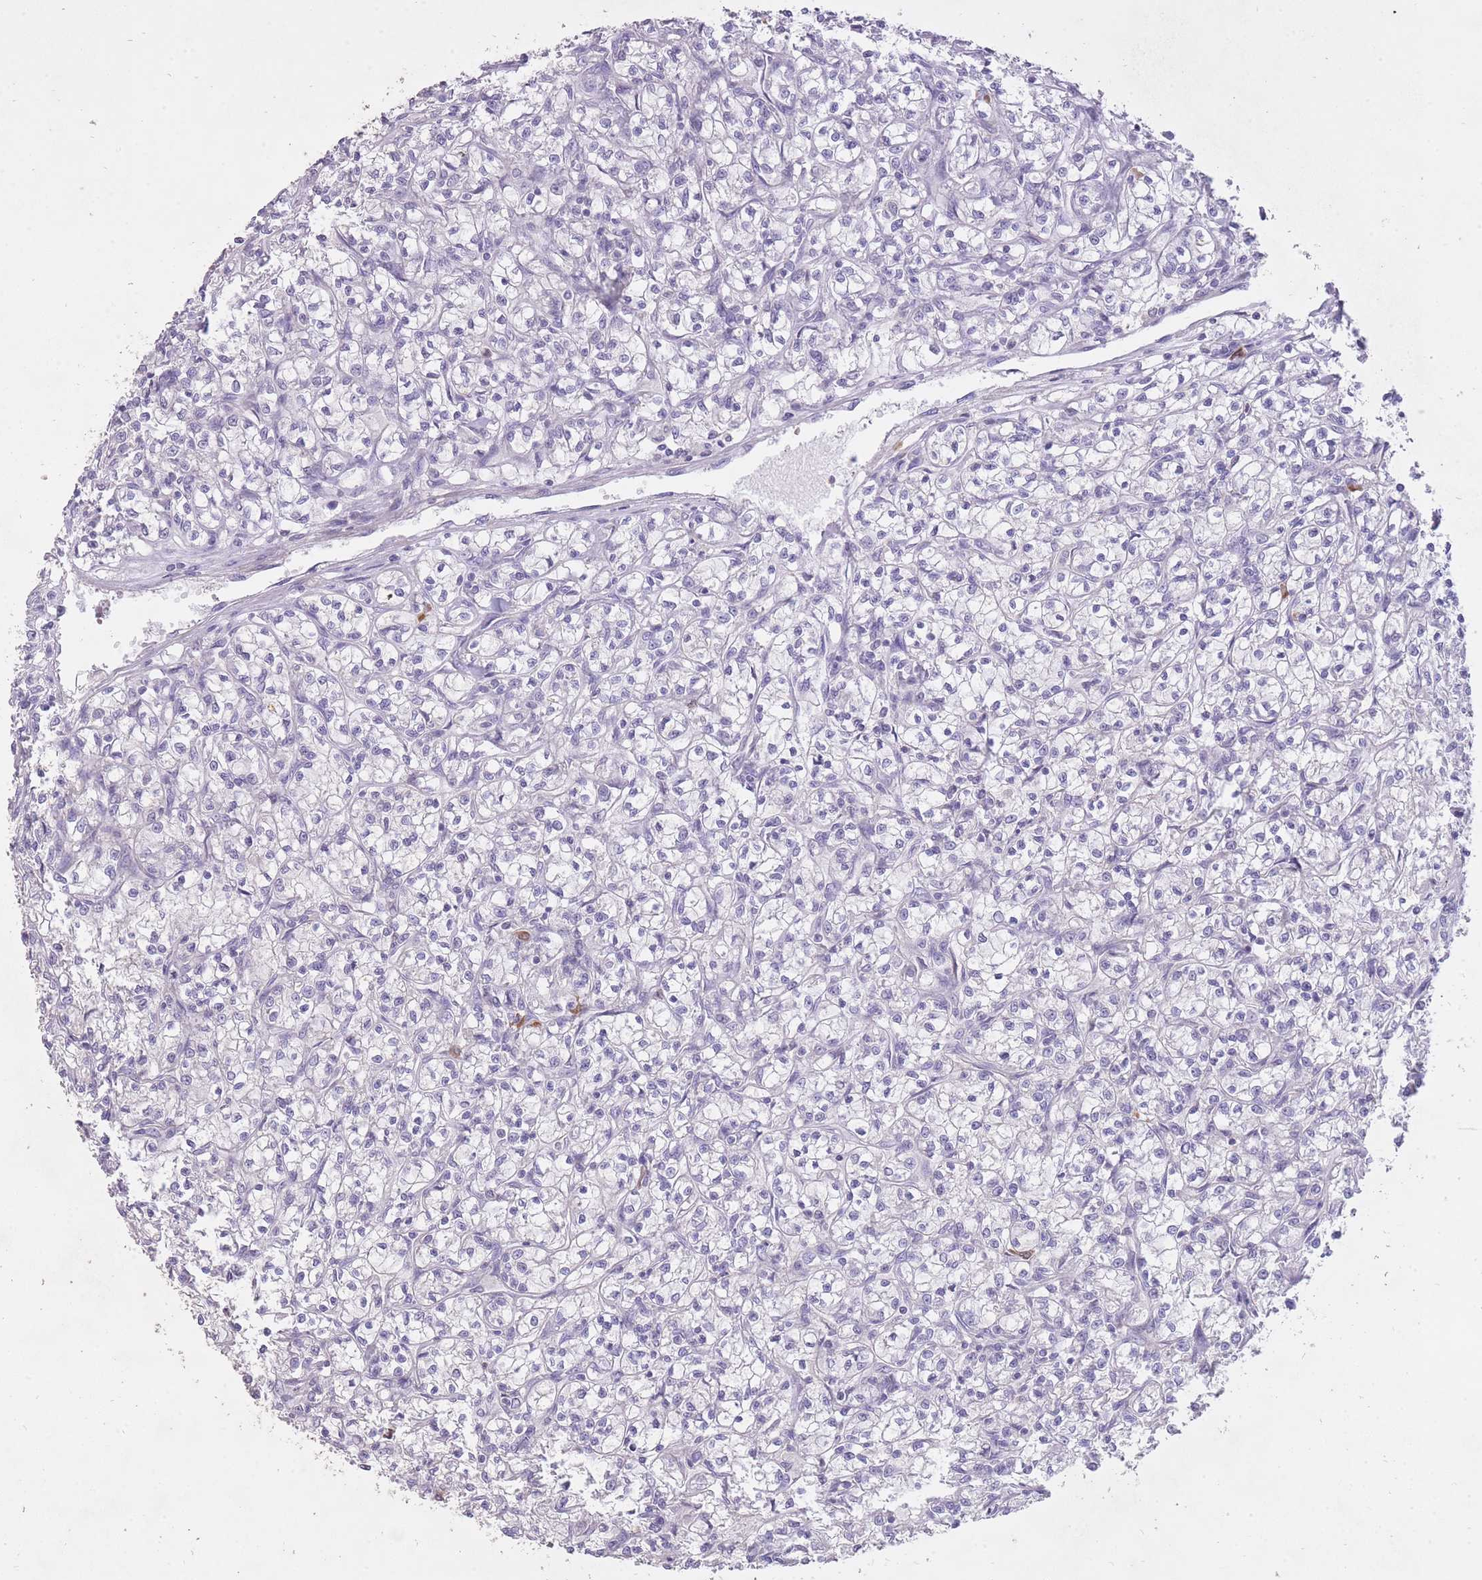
{"staining": {"intensity": "negative", "quantity": "none", "location": "none"}, "tissue": "renal cancer", "cell_type": "Tumor cells", "image_type": "cancer", "snomed": [{"axis": "morphology", "description": "Adenocarcinoma, NOS"}, {"axis": "topography", "description": "Kidney"}], "caption": "IHC photomicrograph of neoplastic tissue: renal adenocarcinoma stained with DAB reveals no significant protein staining in tumor cells.", "gene": "FRG2C", "patient": {"sex": "female", "age": 59}}